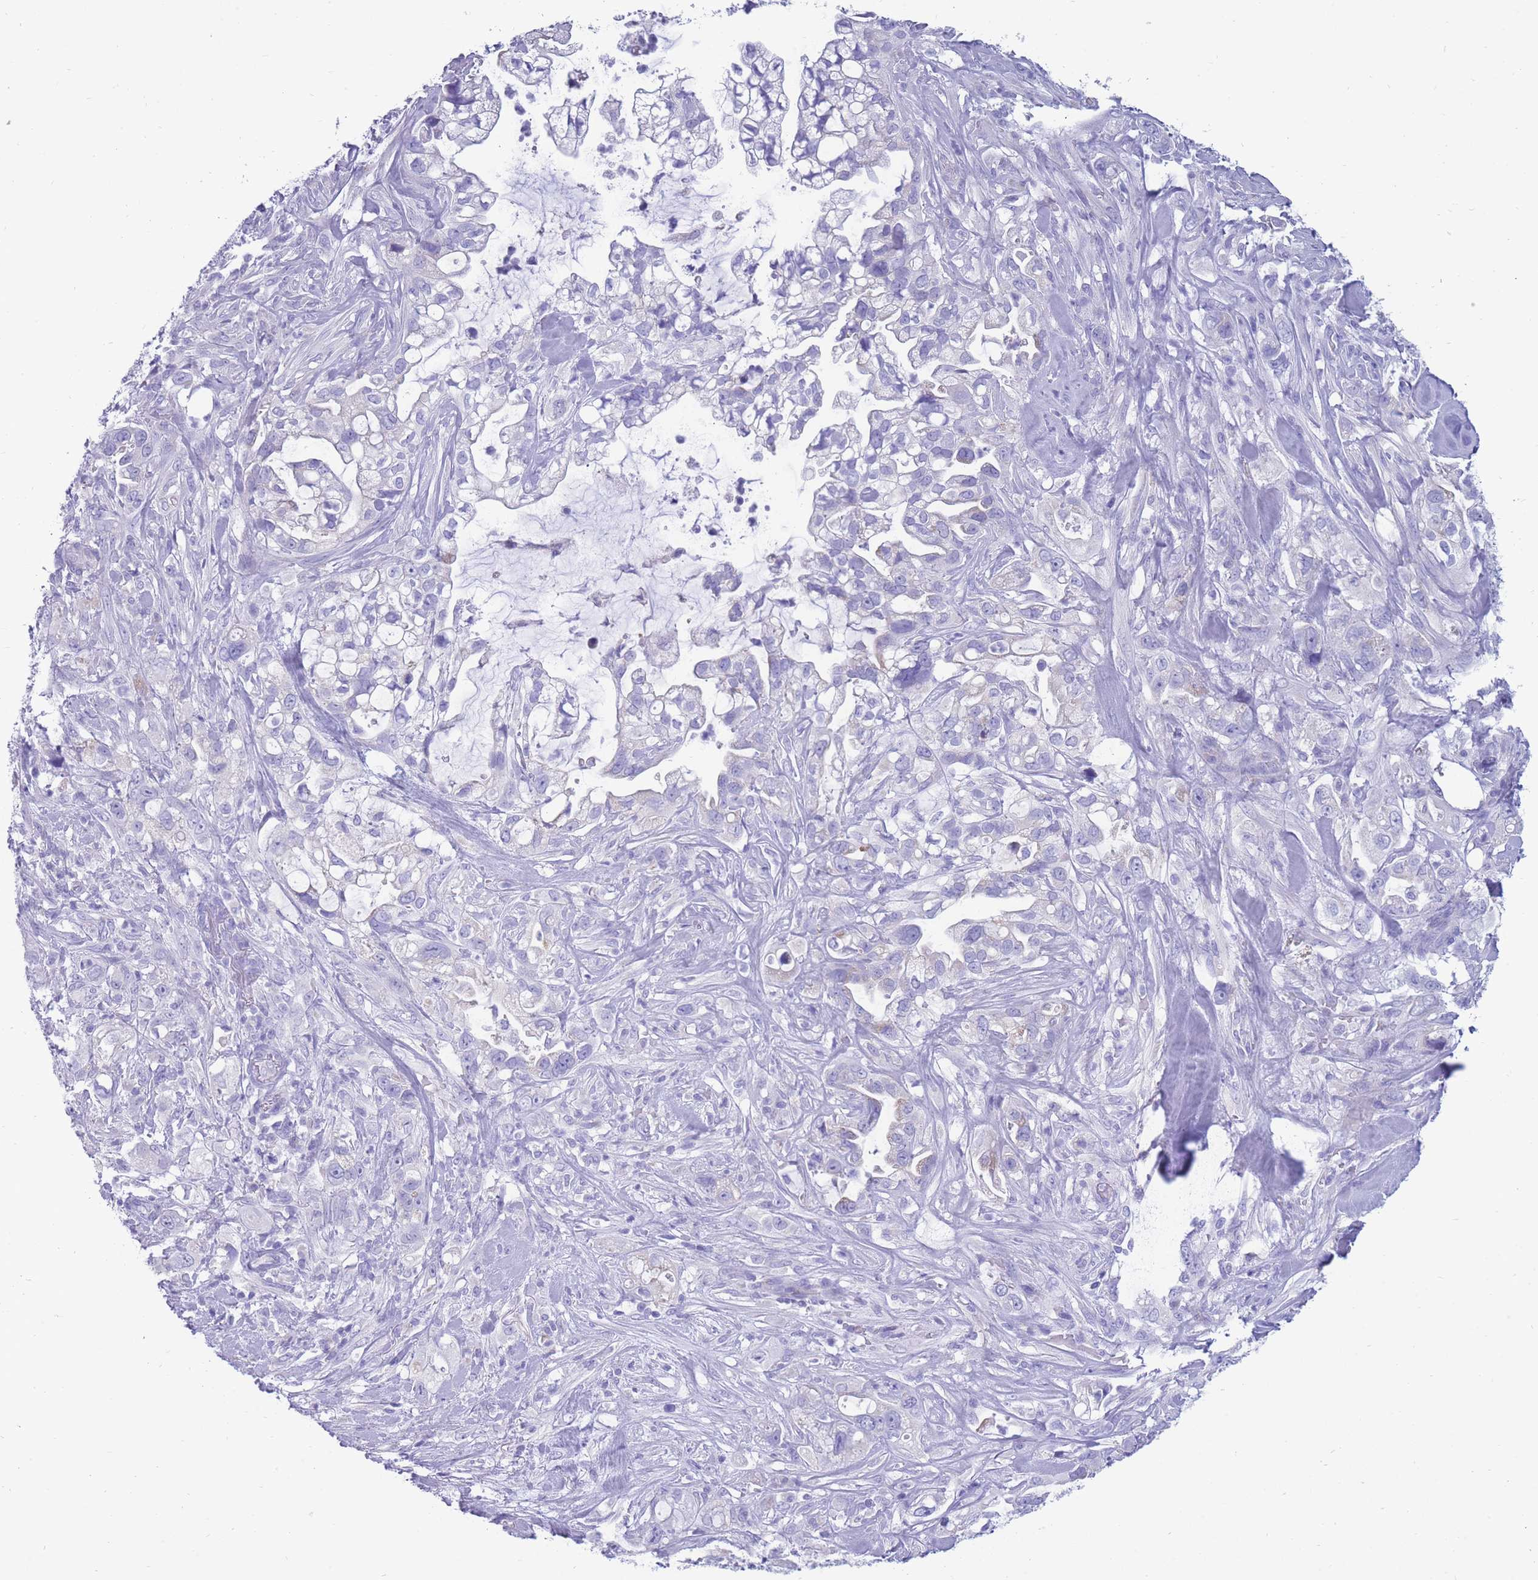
{"staining": {"intensity": "negative", "quantity": "none", "location": "none"}, "tissue": "pancreatic cancer", "cell_type": "Tumor cells", "image_type": "cancer", "snomed": [{"axis": "morphology", "description": "Adenocarcinoma, NOS"}, {"axis": "topography", "description": "Pancreas"}], "caption": "A high-resolution histopathology image shows immunohistochemistry (IHC) staining of adenocarcinoma (pancreatic), which shows no significant staining in tumor cells.", "gene": "INTS2", "patient": {"sex": "female", "age": 61}}